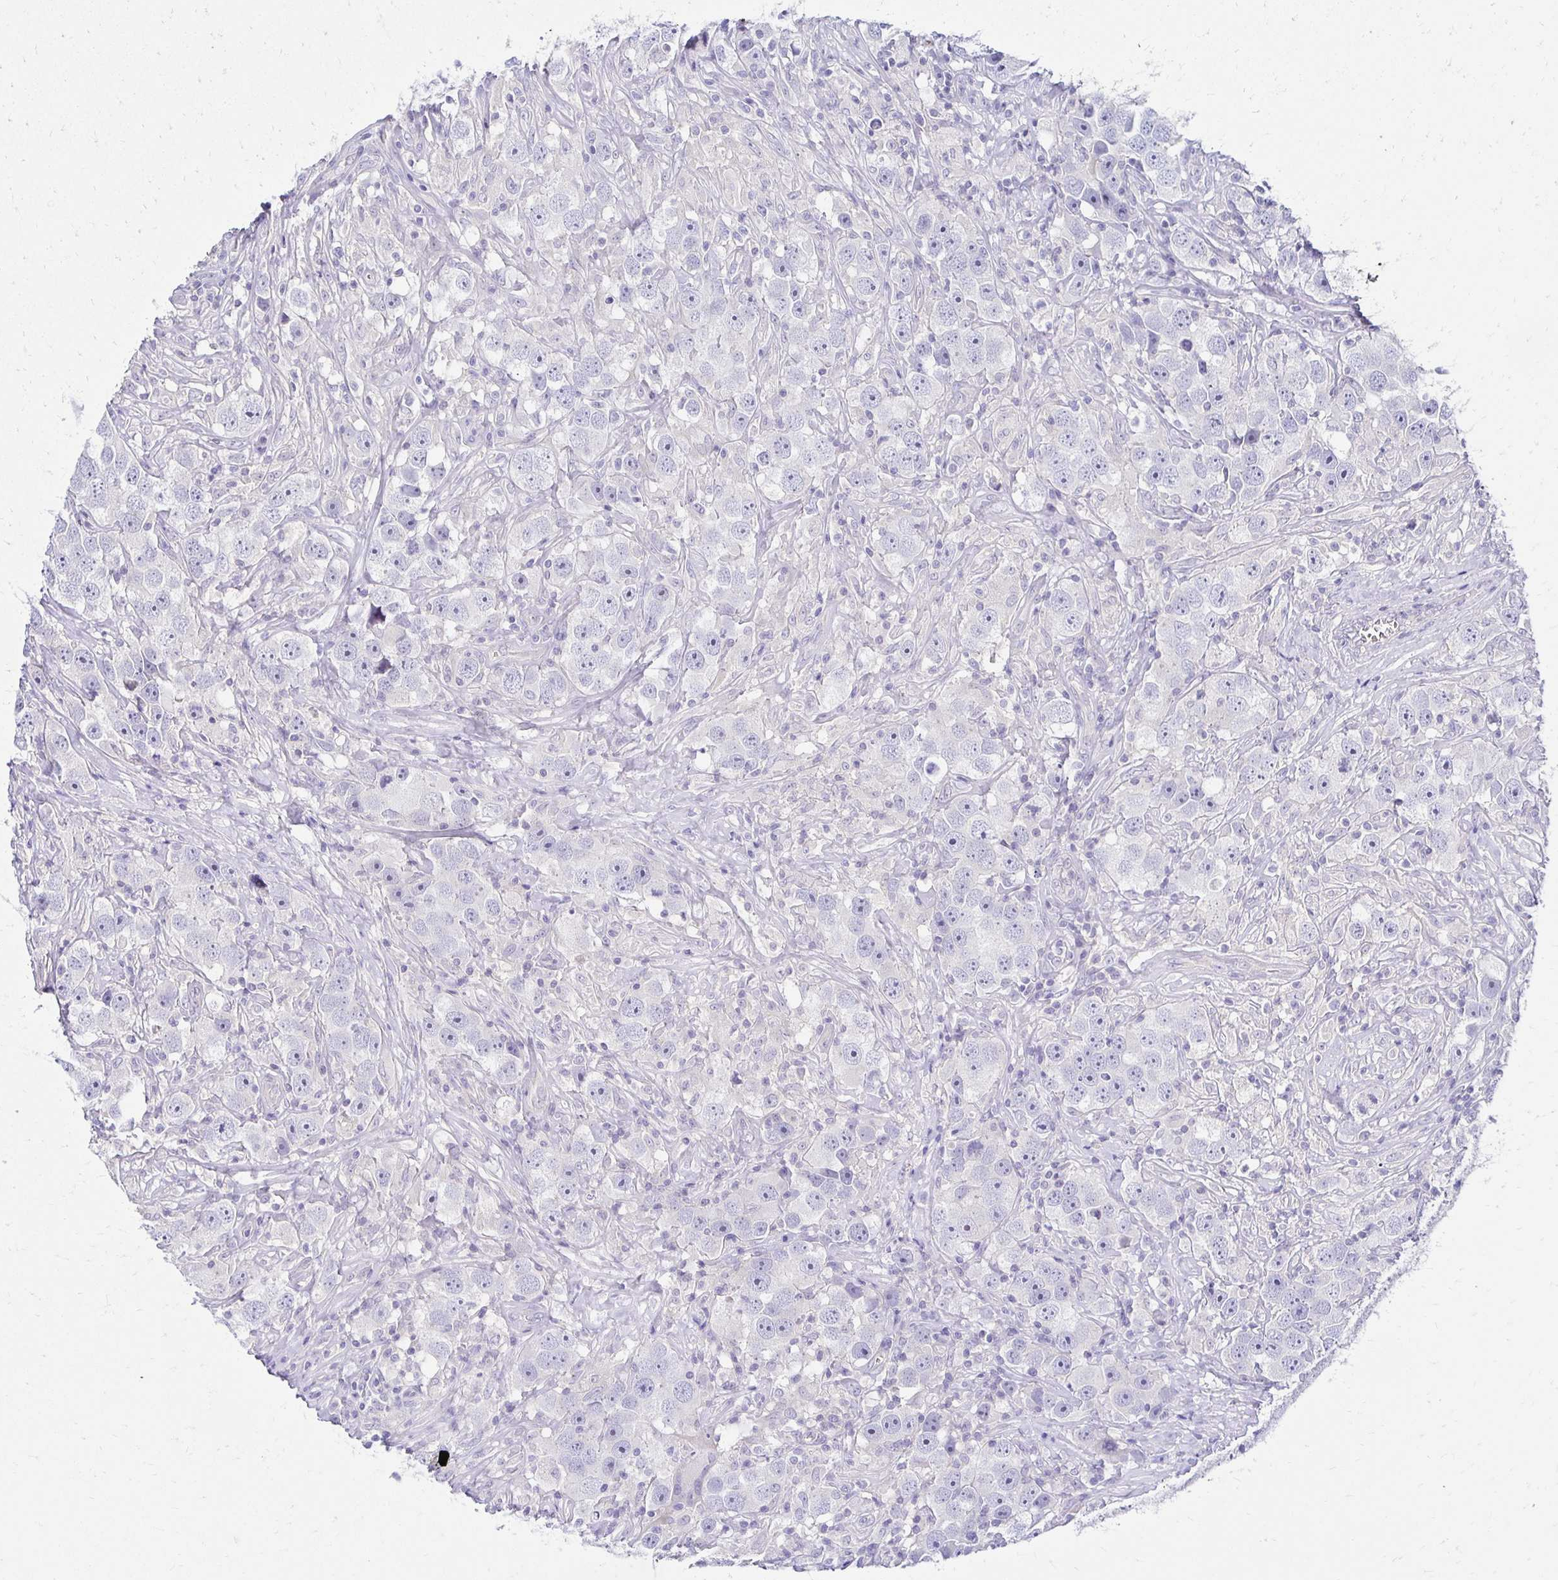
{"staining": {"intensity": "negative", "quantity": "none", "location": "none"}, "tissue": "testis cancer", "cell_type": "Tumor cells", "image_type": "cancer", "snomed": [{"axis": "morphology", "description": "Seminoma, NOS"}, {"axis": "topography", "description": "Testis"}], "caption": "Immunohistochemistry photomicrograph of neoplastic tissue: testis cancer stained with DAB demonstrates no significant protein staining in tumor cells.", "gene": "C1QTNF2", "patient": {"sex": "male", "age": 49}}